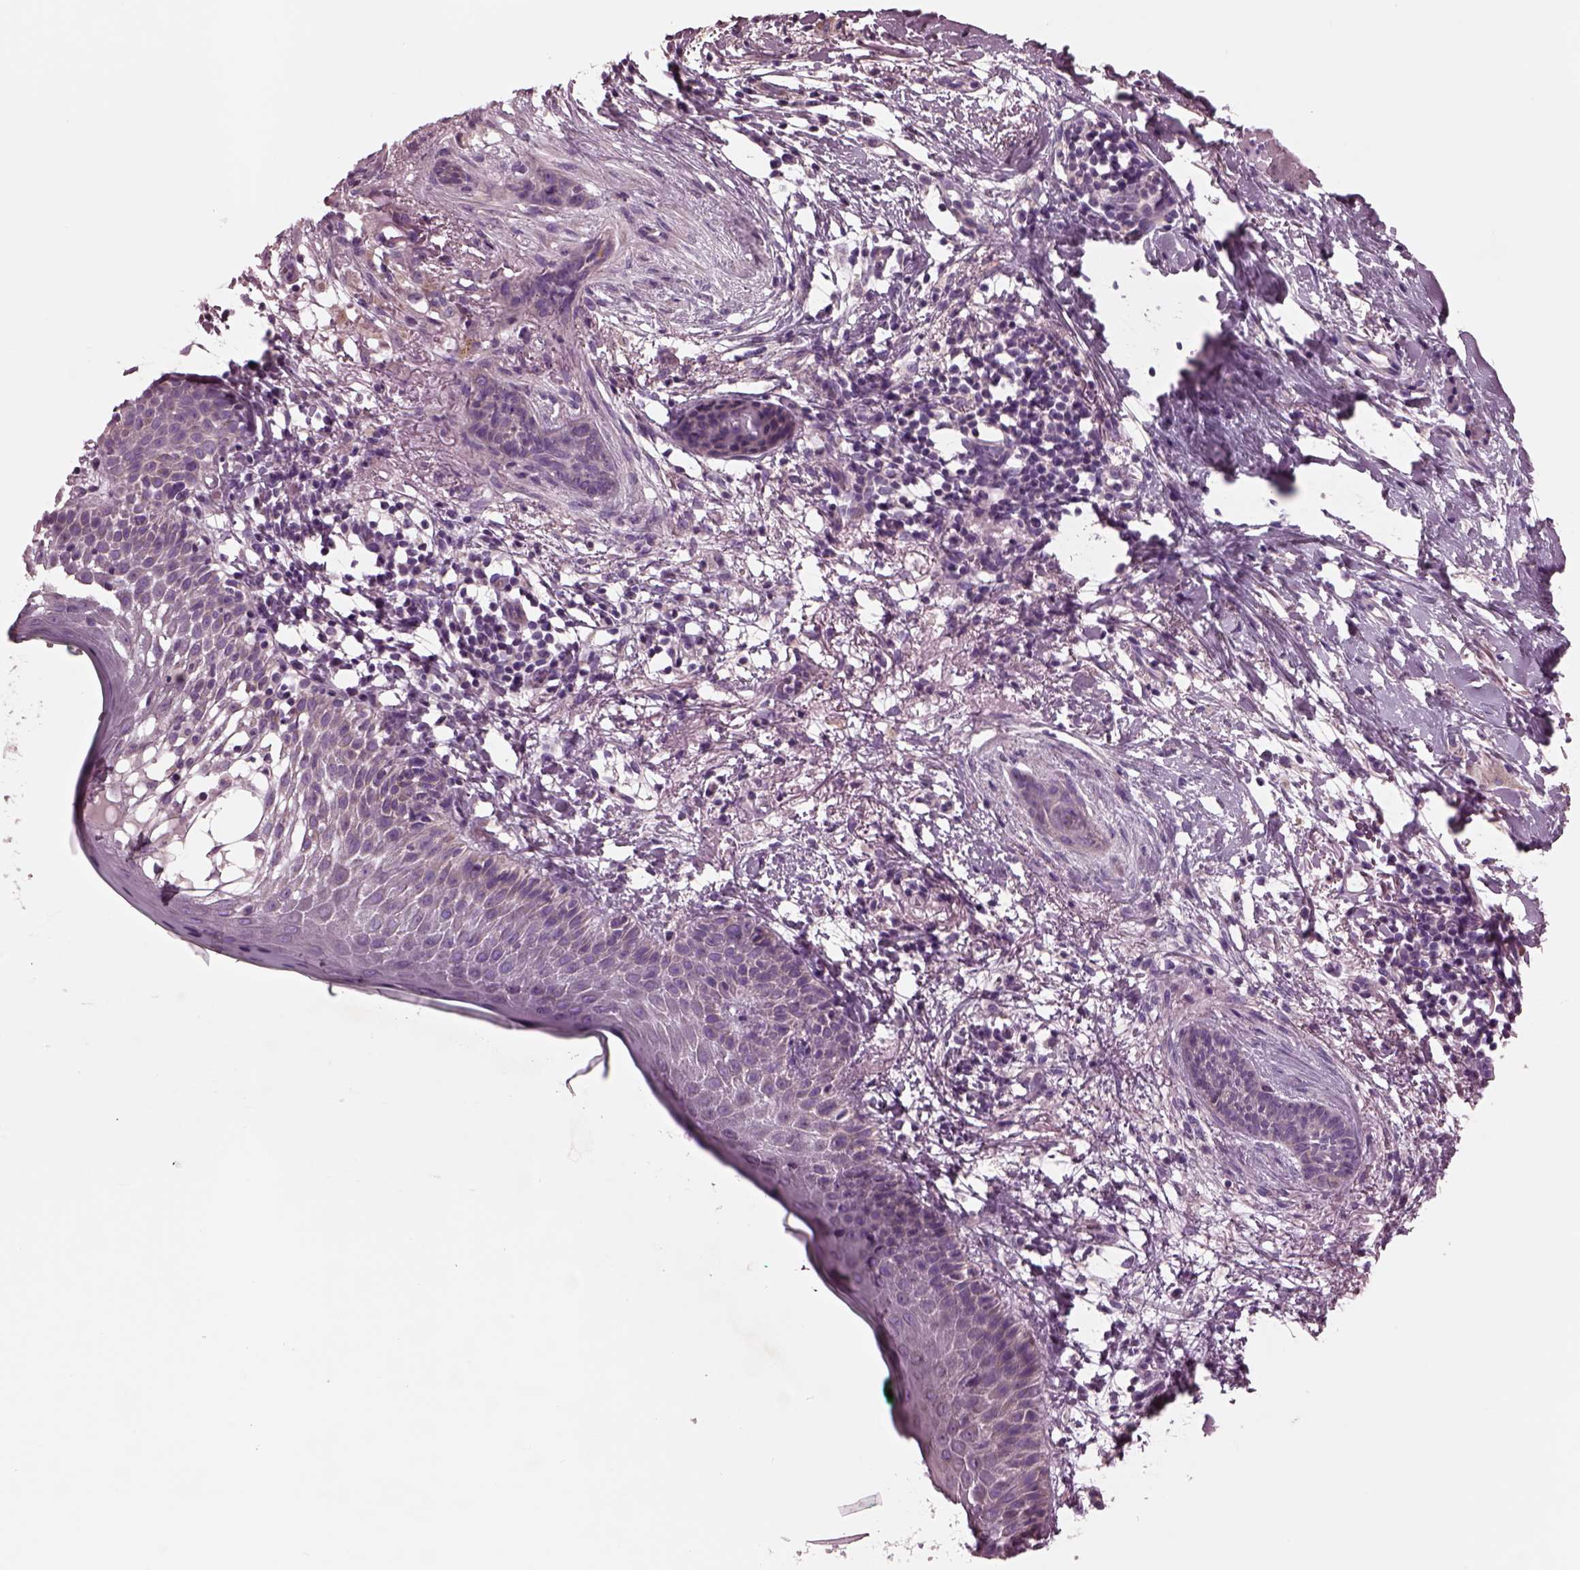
{"staining": {"intensity": "negative", "quantity": "none", "location": "none"}, "tissue": "skin cancer", "cell_type": "Tumor cells", "image_type": "cancer", "snomed": [{"axis": "morphology", "description": "Normal tissue, NOS"}, {"axis": "morphology", "description": "Basal cell carcinoma"}, {"axis": "topography", "description": "Skin"}], "caption": "IHC micrograph of human skin cancer stained for a protein (brown), which displays no staining in tumor cells.", "gene": "AP4M1", "patient": {"sex": "male", "age": 84}}